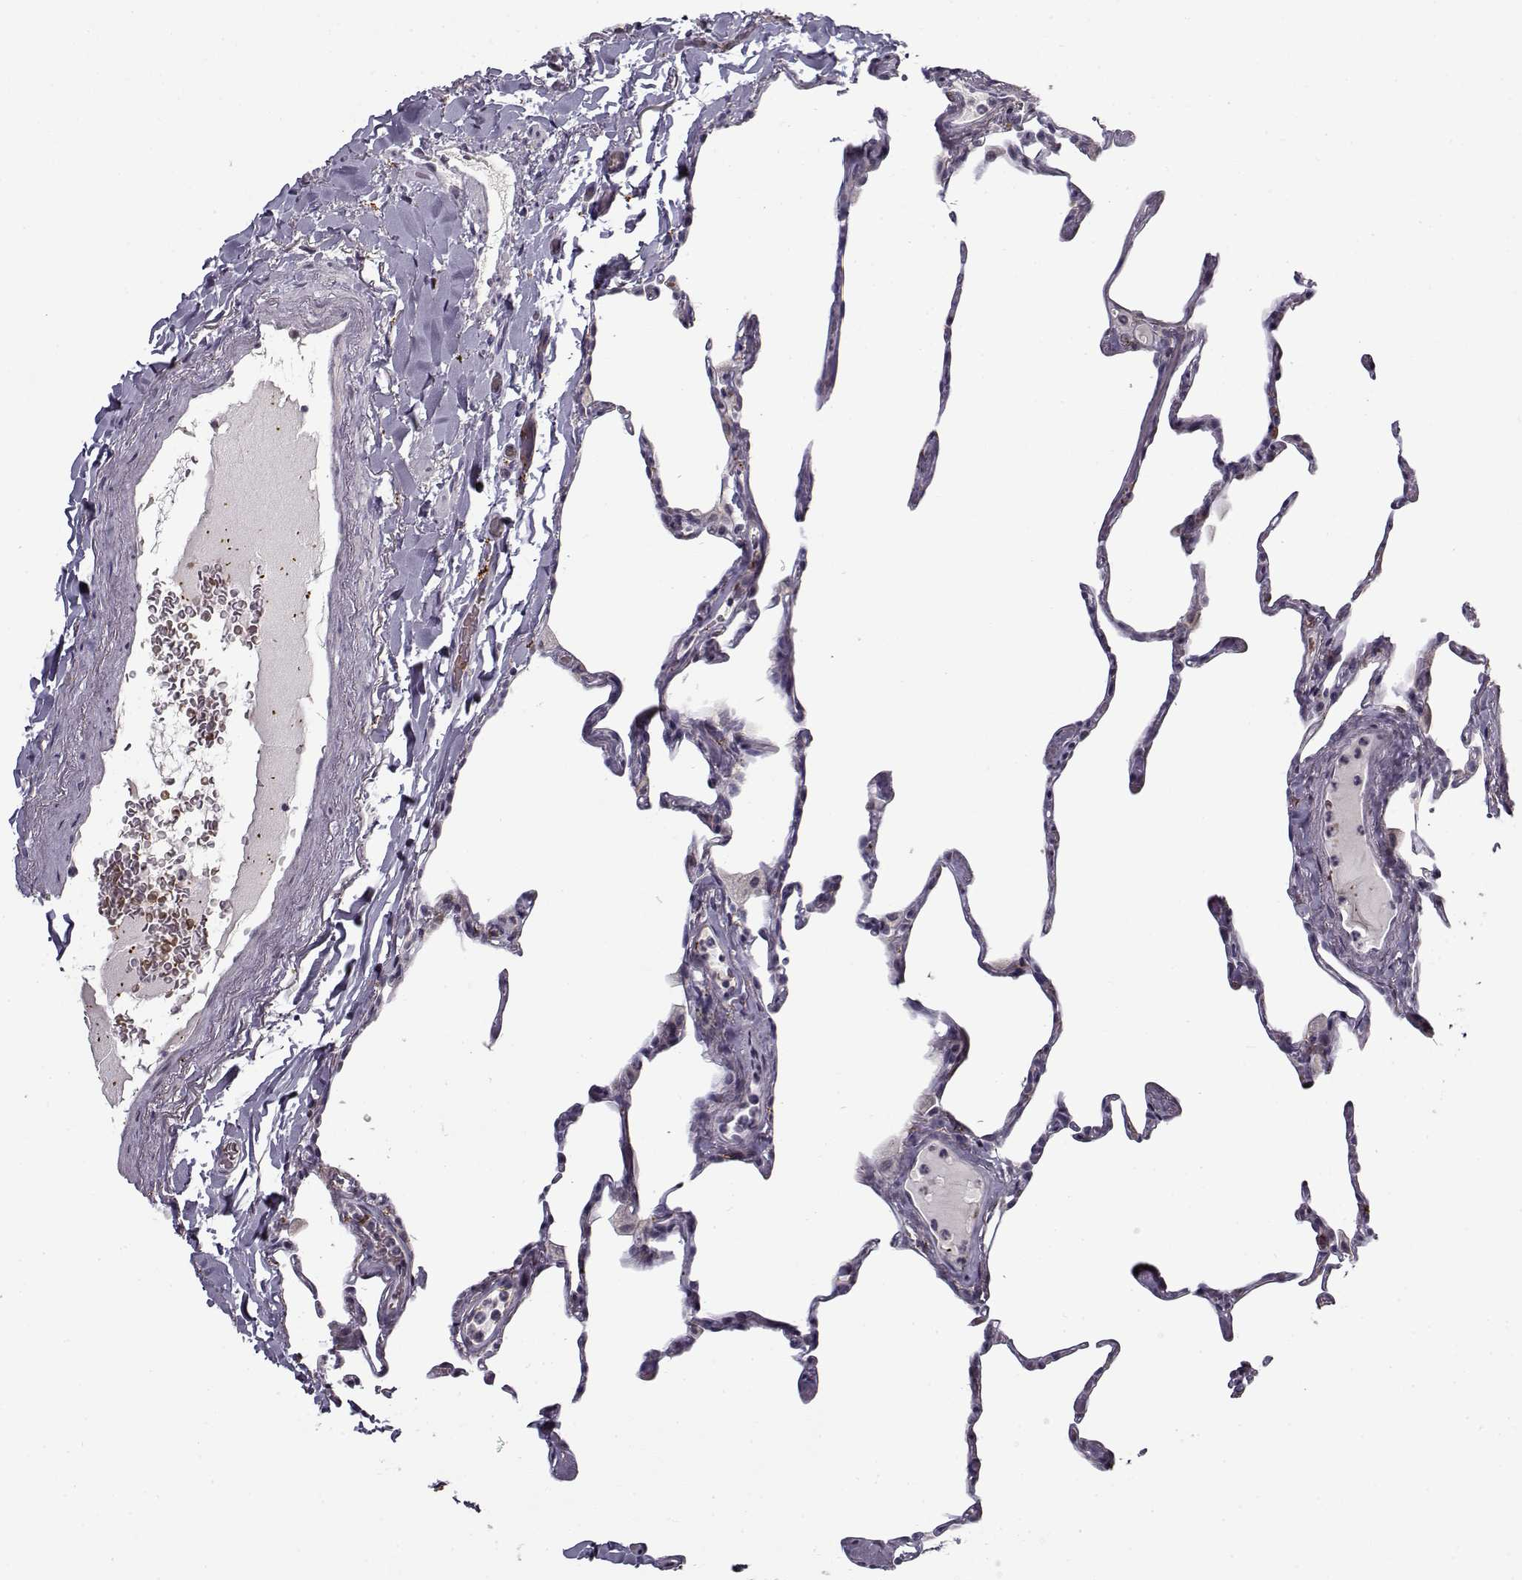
{"staining": {"intensity": "negative", "quantity": "none", "location": "none"}, "tissue": "lung", "cell_type": "Alveolar cells", "image_type": "normal", "snomed": [{"axis": "morphology", "description": "Normal tissue, NOS"}, {"axis": "topography", "description": "Lung"}], "caption": "An immunohistochemistry image of normal lung is shown. There is no staining in alveolar cells of lung. (Brightfield microscopy of DAB immunohistochemistry (IHC) at high magnification).", "gene": "SNCA", "patient": {"sex": "male", "age": 65}}